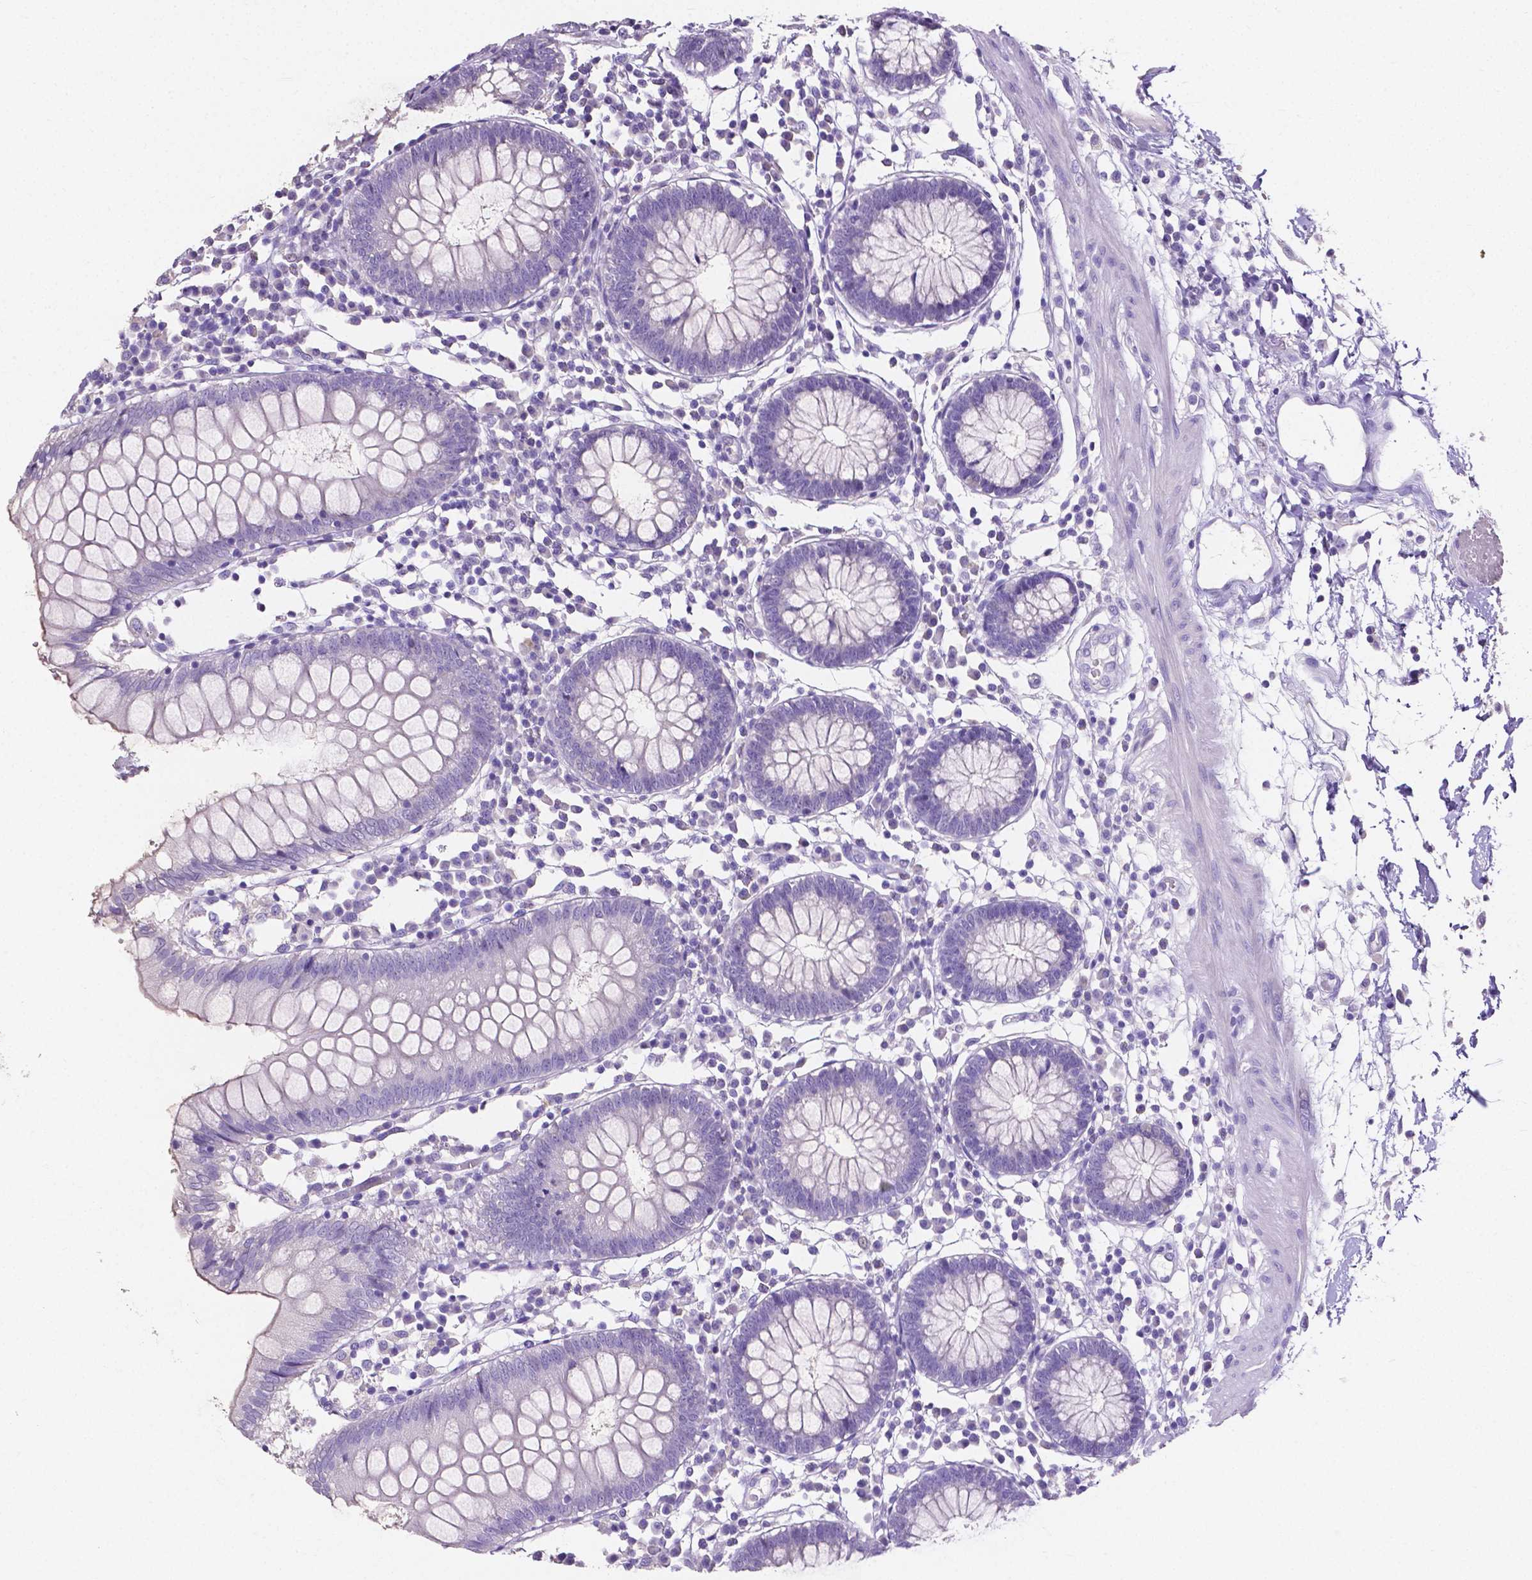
{"staining": {"intensity": "negative", "quantity": "none", "location": "none"}, "tissue": "colon", "cell_type": "Endothelial cells", "image_type": "normal", "snomed": [{"axis": "morphology", "description": "Normal tissue, NOS"}, {"axis": "morphology", "description": "Adenocarcinoma, NOS"}, {"axis": "topography", "description": "Colon"}], "caption": "IHC micrograph of benign colon: human colon stained with DAB exhibits no significant protein expression in endothelial cells. (DAB immunohistochemistry with hematoxylin counter stain).", "gene": "SLC22A2", "patient": {"sex": "male", "age": 83}}